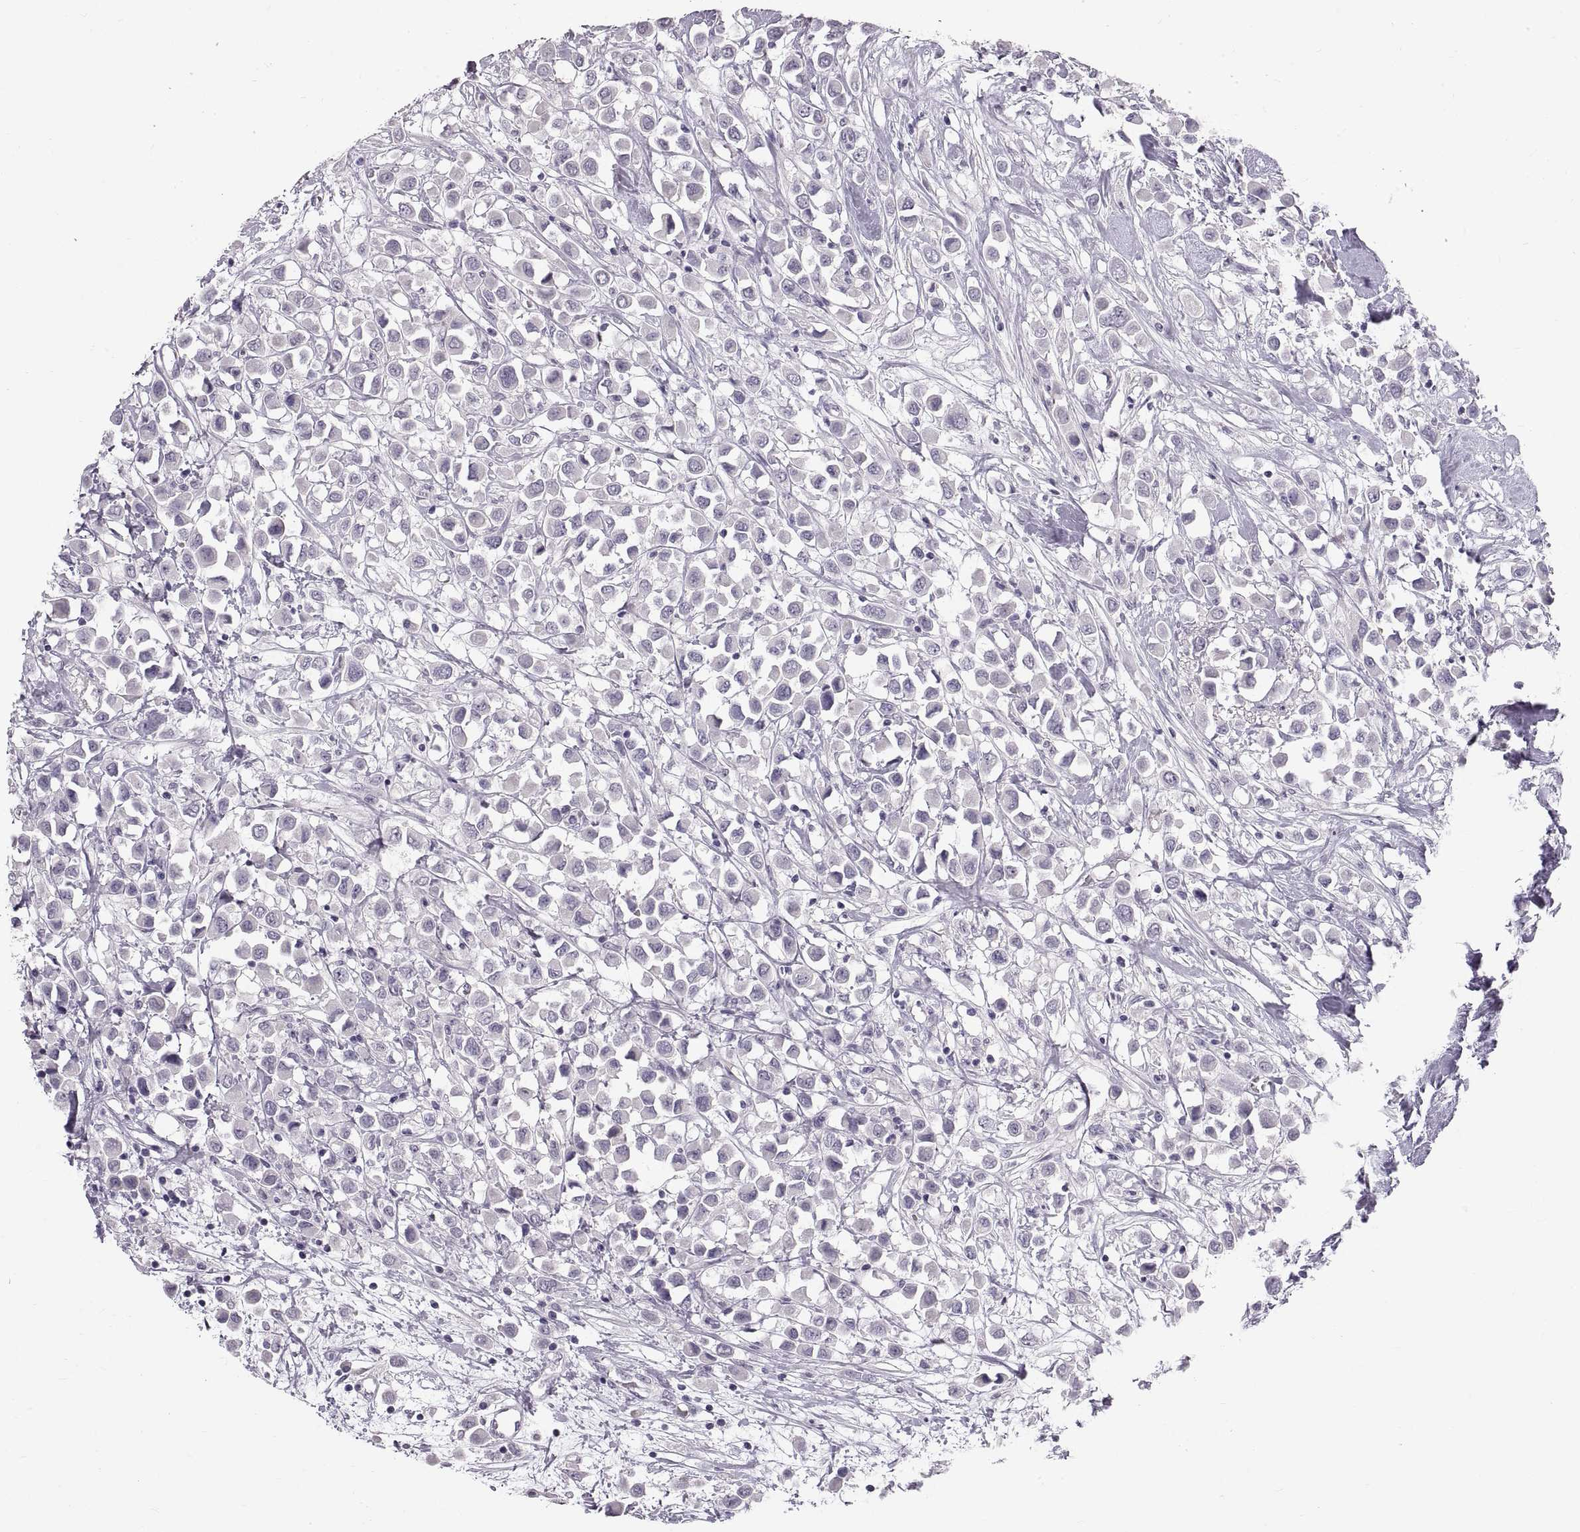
{"staining": {"intensity": "negative", "quantity": "none", "location": "none"}, "tissue": "breast cancer", "cell_type": "Tumor cells", "image_type": "cancer", "snomed": [{"axis": "morphology", "description": "Duct carcinoma"}, {"axis": "topography", "description": "Breast"}], "caption": "This is an immunohistochemistry photomicrograph of human breast cancer (infiltrating ductal carcinoma). There is no expression in tumor cells.", "gene": "SPACDR", "patient": {"sex": "female", "age": 61}}